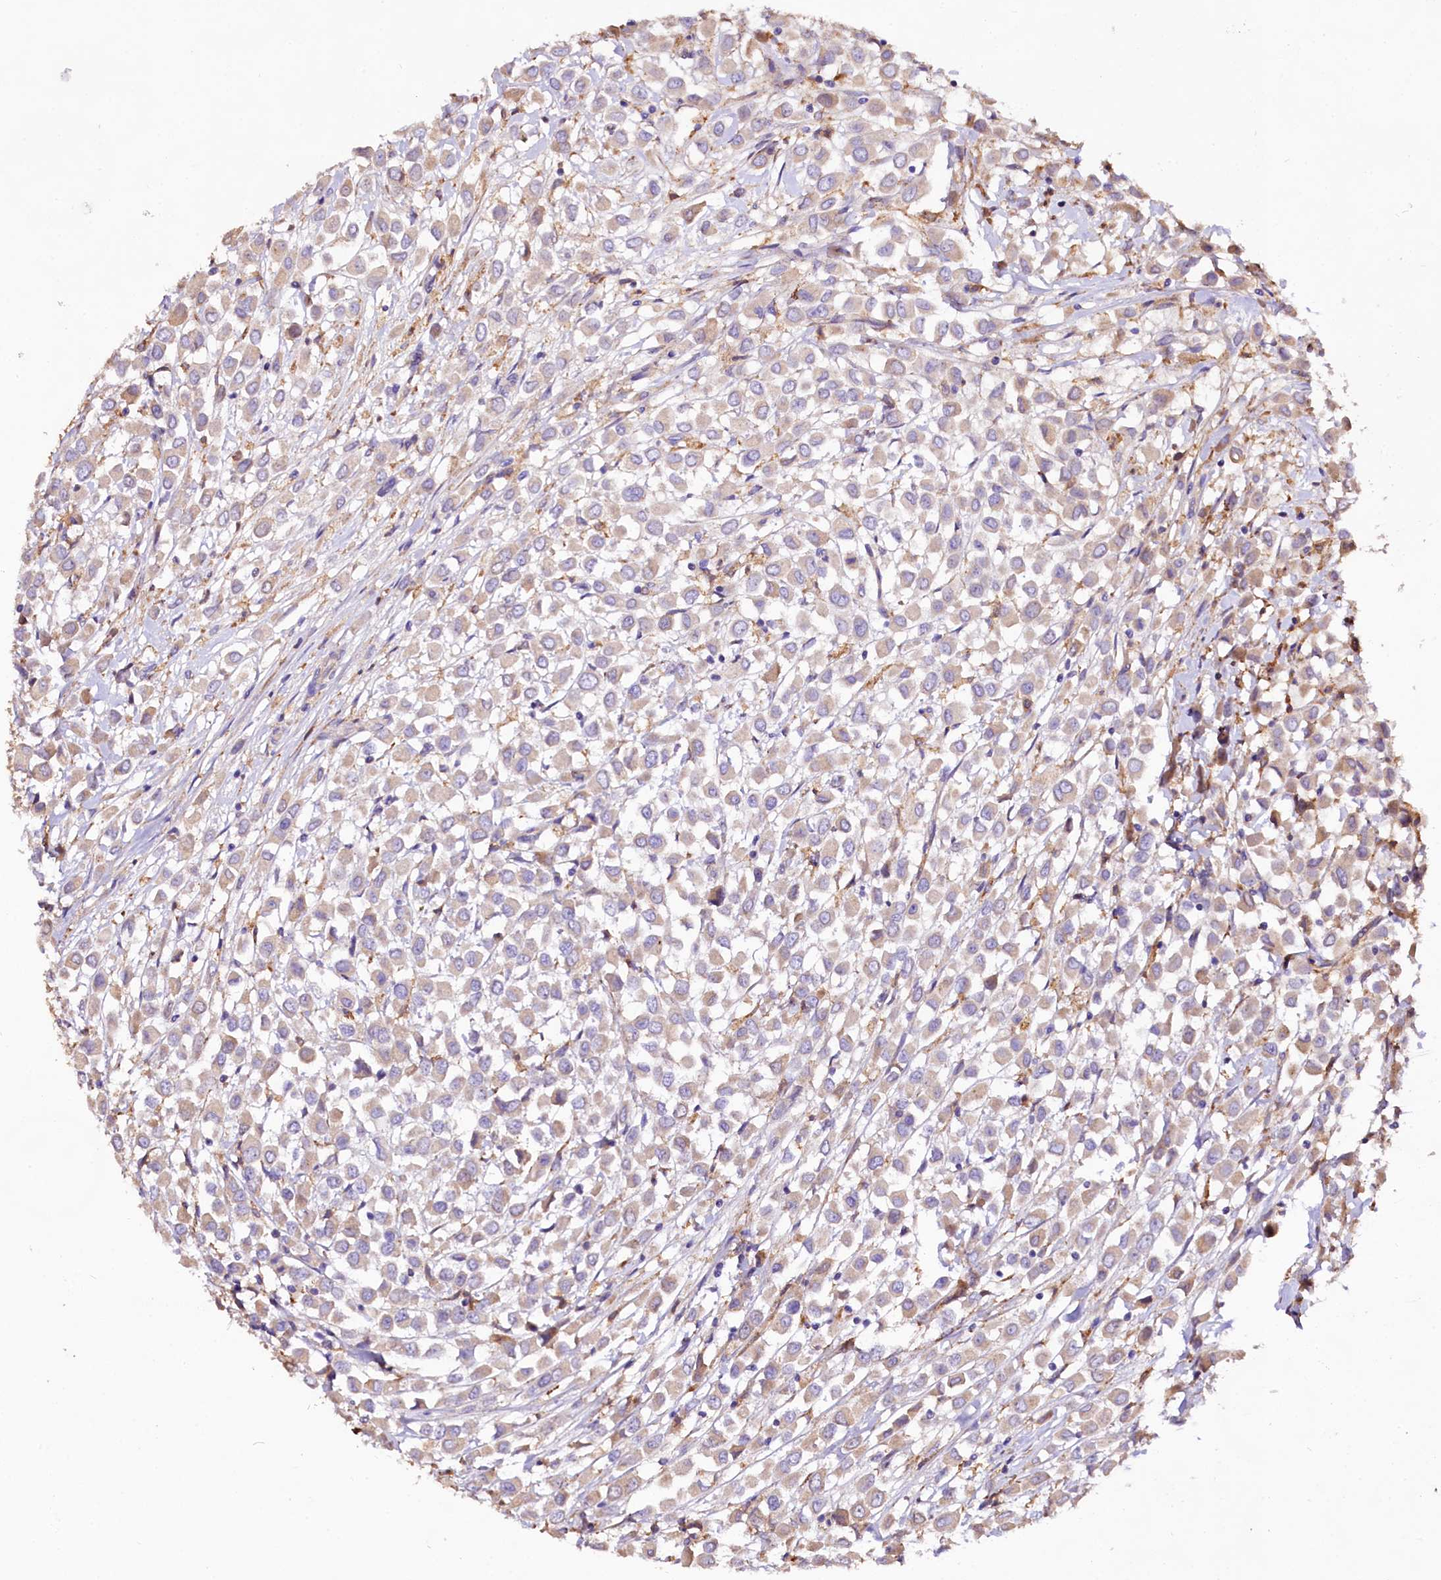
{"staining": {"intensity": "weak", "quantity": "<25%", "location": "cytoplasmic/membranous"}, "tissue": "breast cancer", "cell_type": "Tumor cells", "image_type": "cancer", "snomed": [{"axis": "morphology", "description": "Duct carcinoma"}, {"axis": "topography", "description": "Breast"}], "caption": "Immunohistochemistry image of human breast cancer (infiltrating ductal carcinoma) stained for a protein (brown), which displays no positivity in tumor cells.", "gene": "DMXL2", "patient": {"sex": "female", "age": 61}}